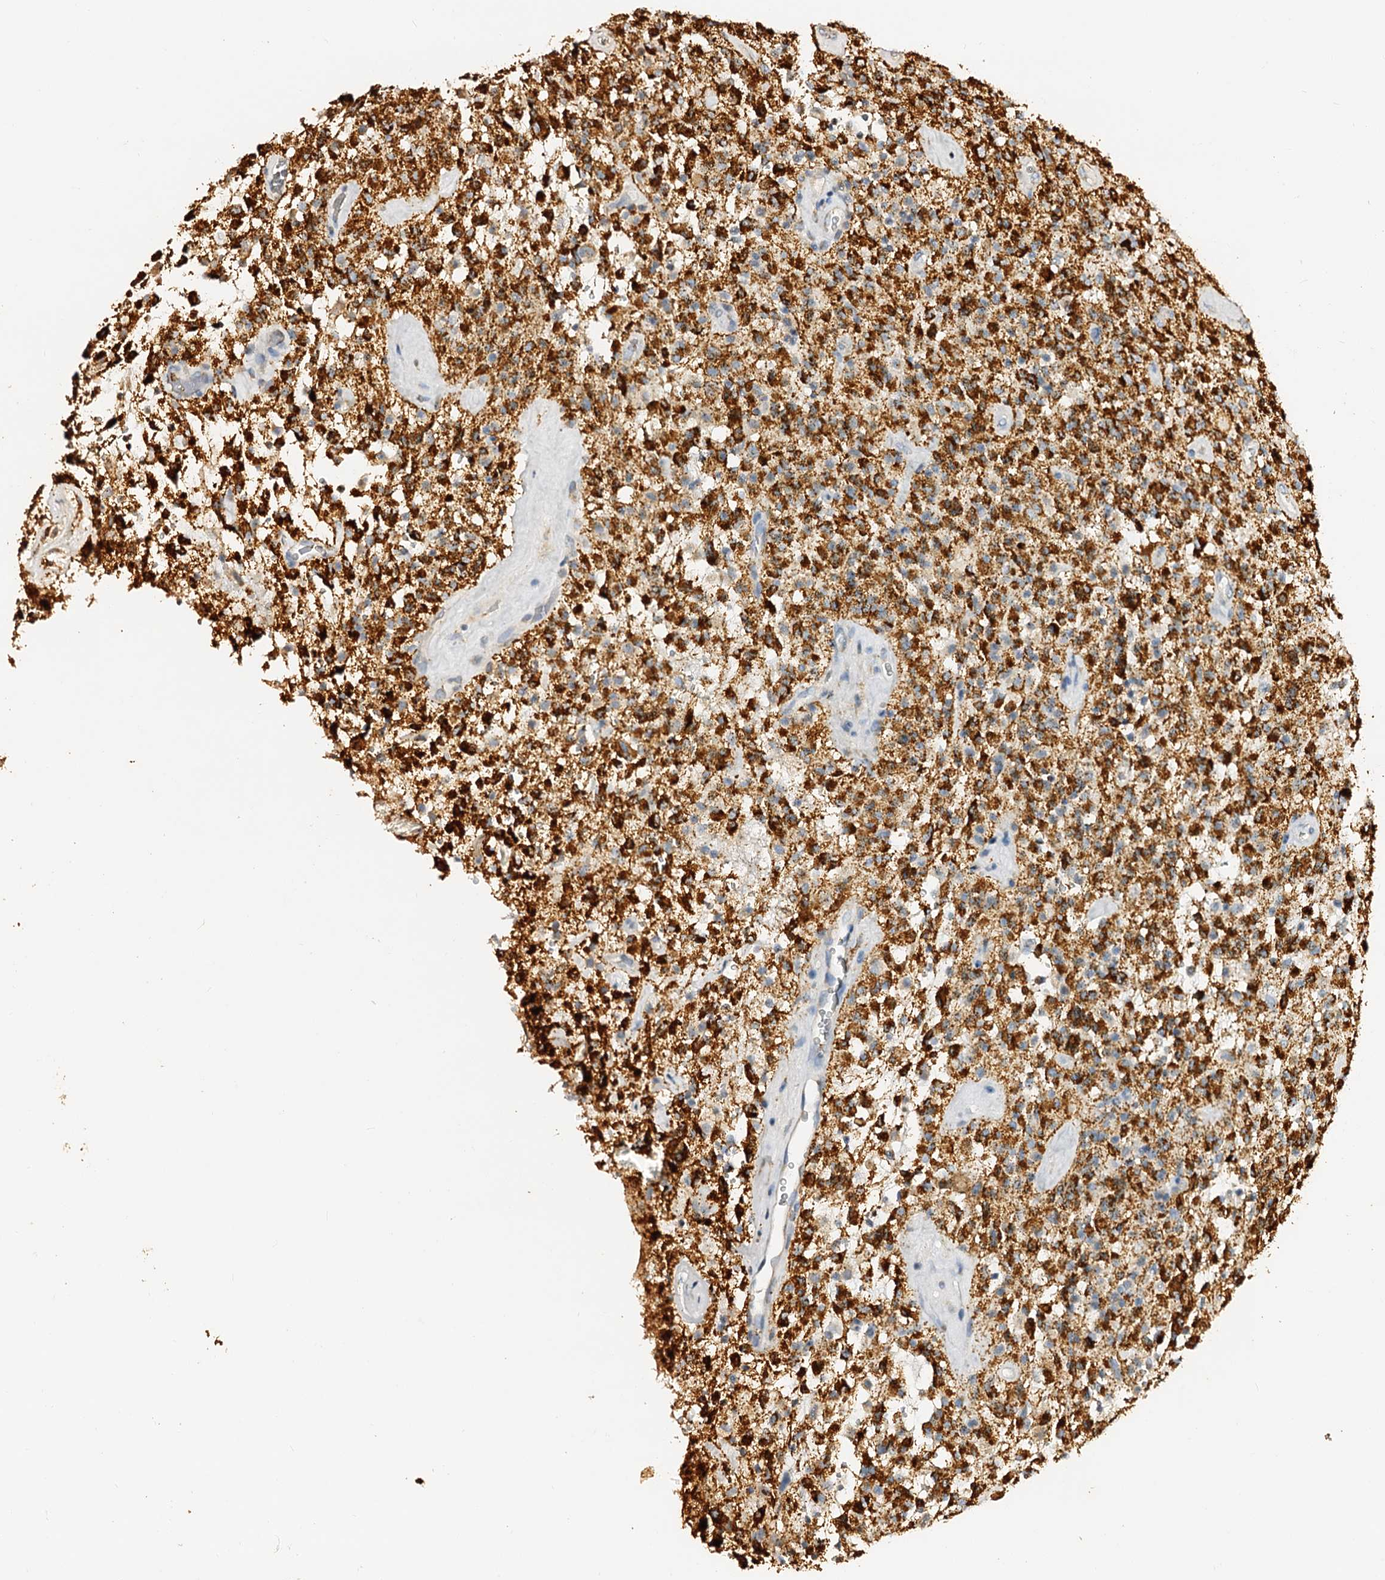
{"staining": {"intensity": "strong", "quantity": ">75%", "location": "cytoplasmic/membranous"}, "tissue": "glioma", "cell_type": "Tumor cells", "image_type": "cancer", "snomed": [{"axis": "morphology", "description": "Glioma, malignant, High grade"}, {"axis": "topography", "description": "Brain"}], "caption": "The image exhibits staining of high-grade glioma (malignant), revealing strong cytoplasmic/membranous protein expression (brown color) within tumor cells.", "gene": "MAOB", "patient": {"sex": "female", "age": 57}}